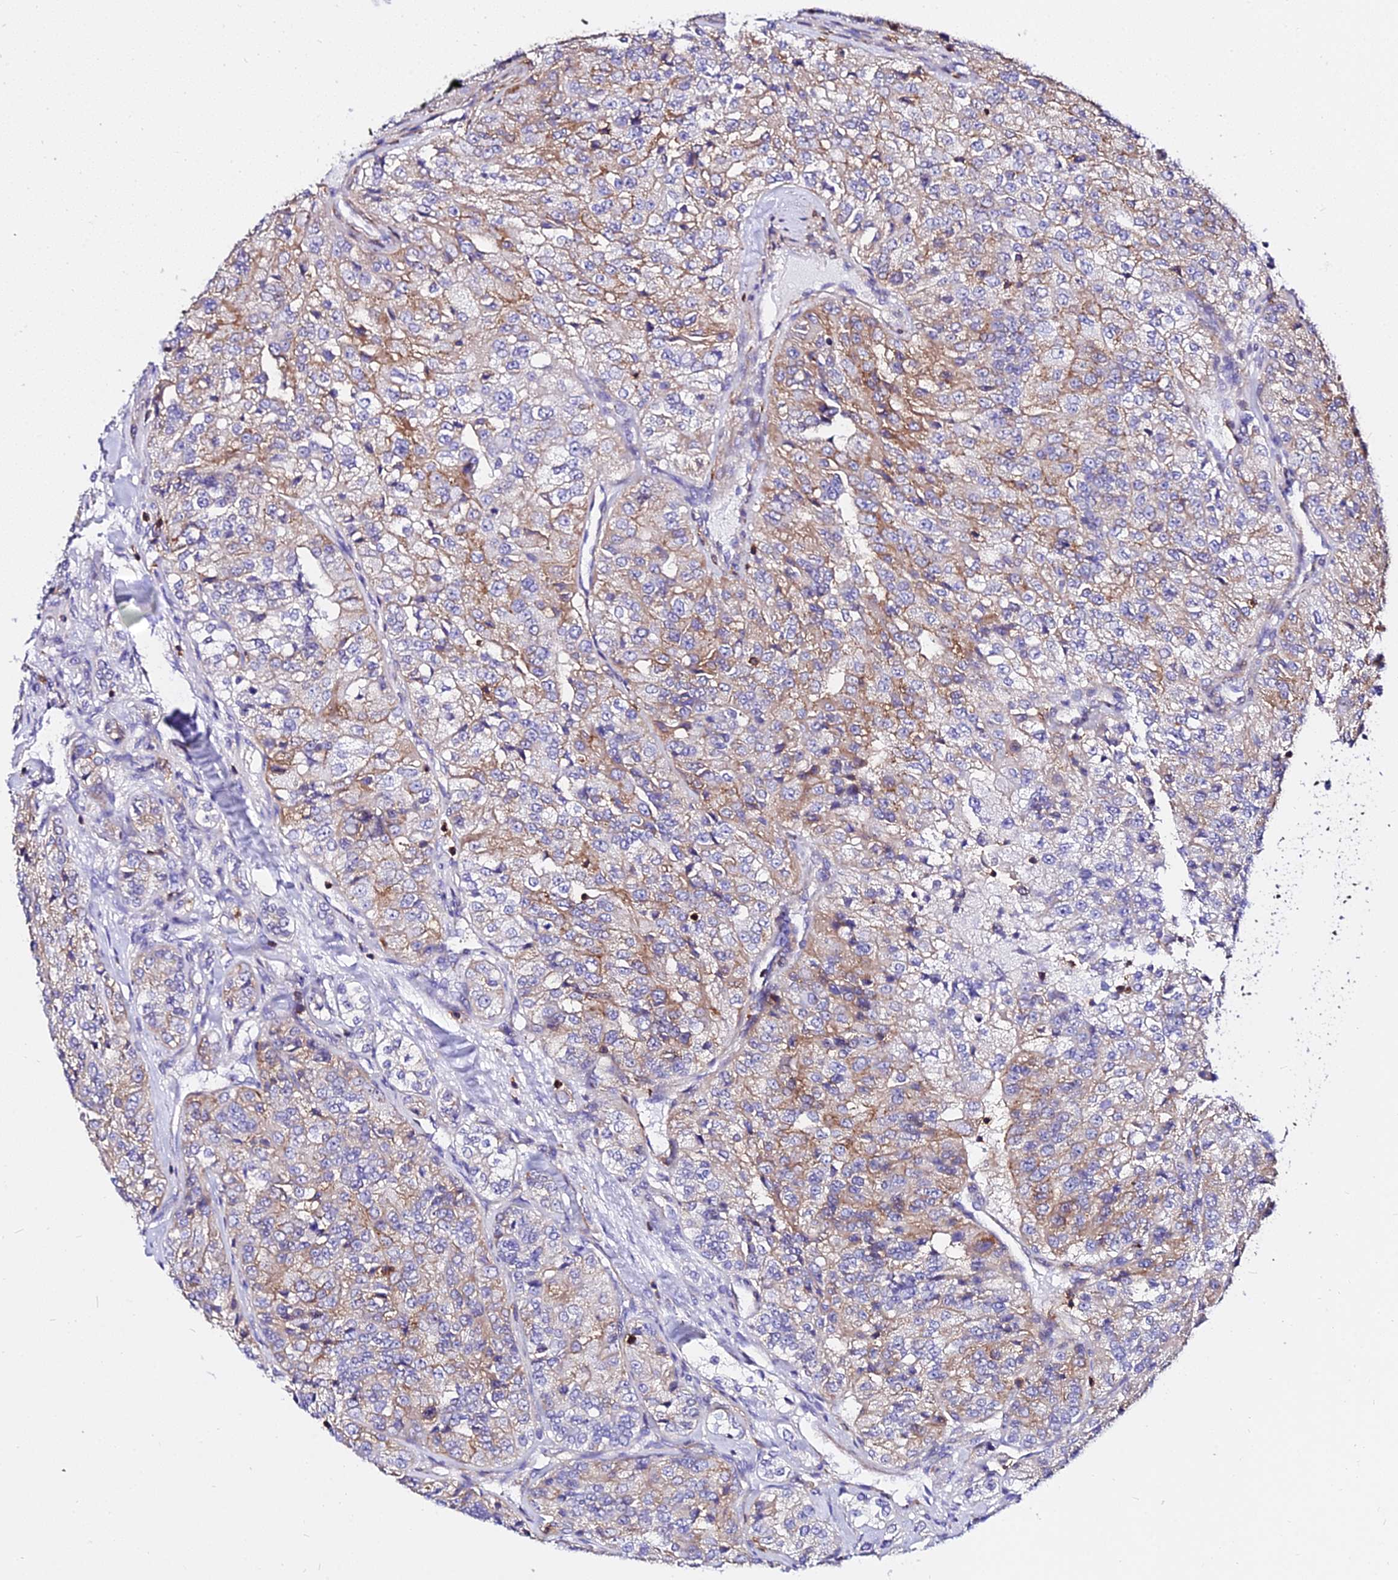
{"staining": {"intensity": "weak", "quantity": "25%-75%", "location": "cytoplasmic/membranous"}, "tissue": "renal cancer", "cell_type": "Tumor cells", "image_type": "cancer", "snomed": [{"axis": "morphology", "description": "Adenocarcinoma, NOS"}, {"axis": "topography", "description": "Kidney"}], "caption": "Renal adenocarcinoma stained with a protein marker shows weak staining in tumor cells.", "gene": "CSRP1", "patient": {"sex": "female", "age": 63}}